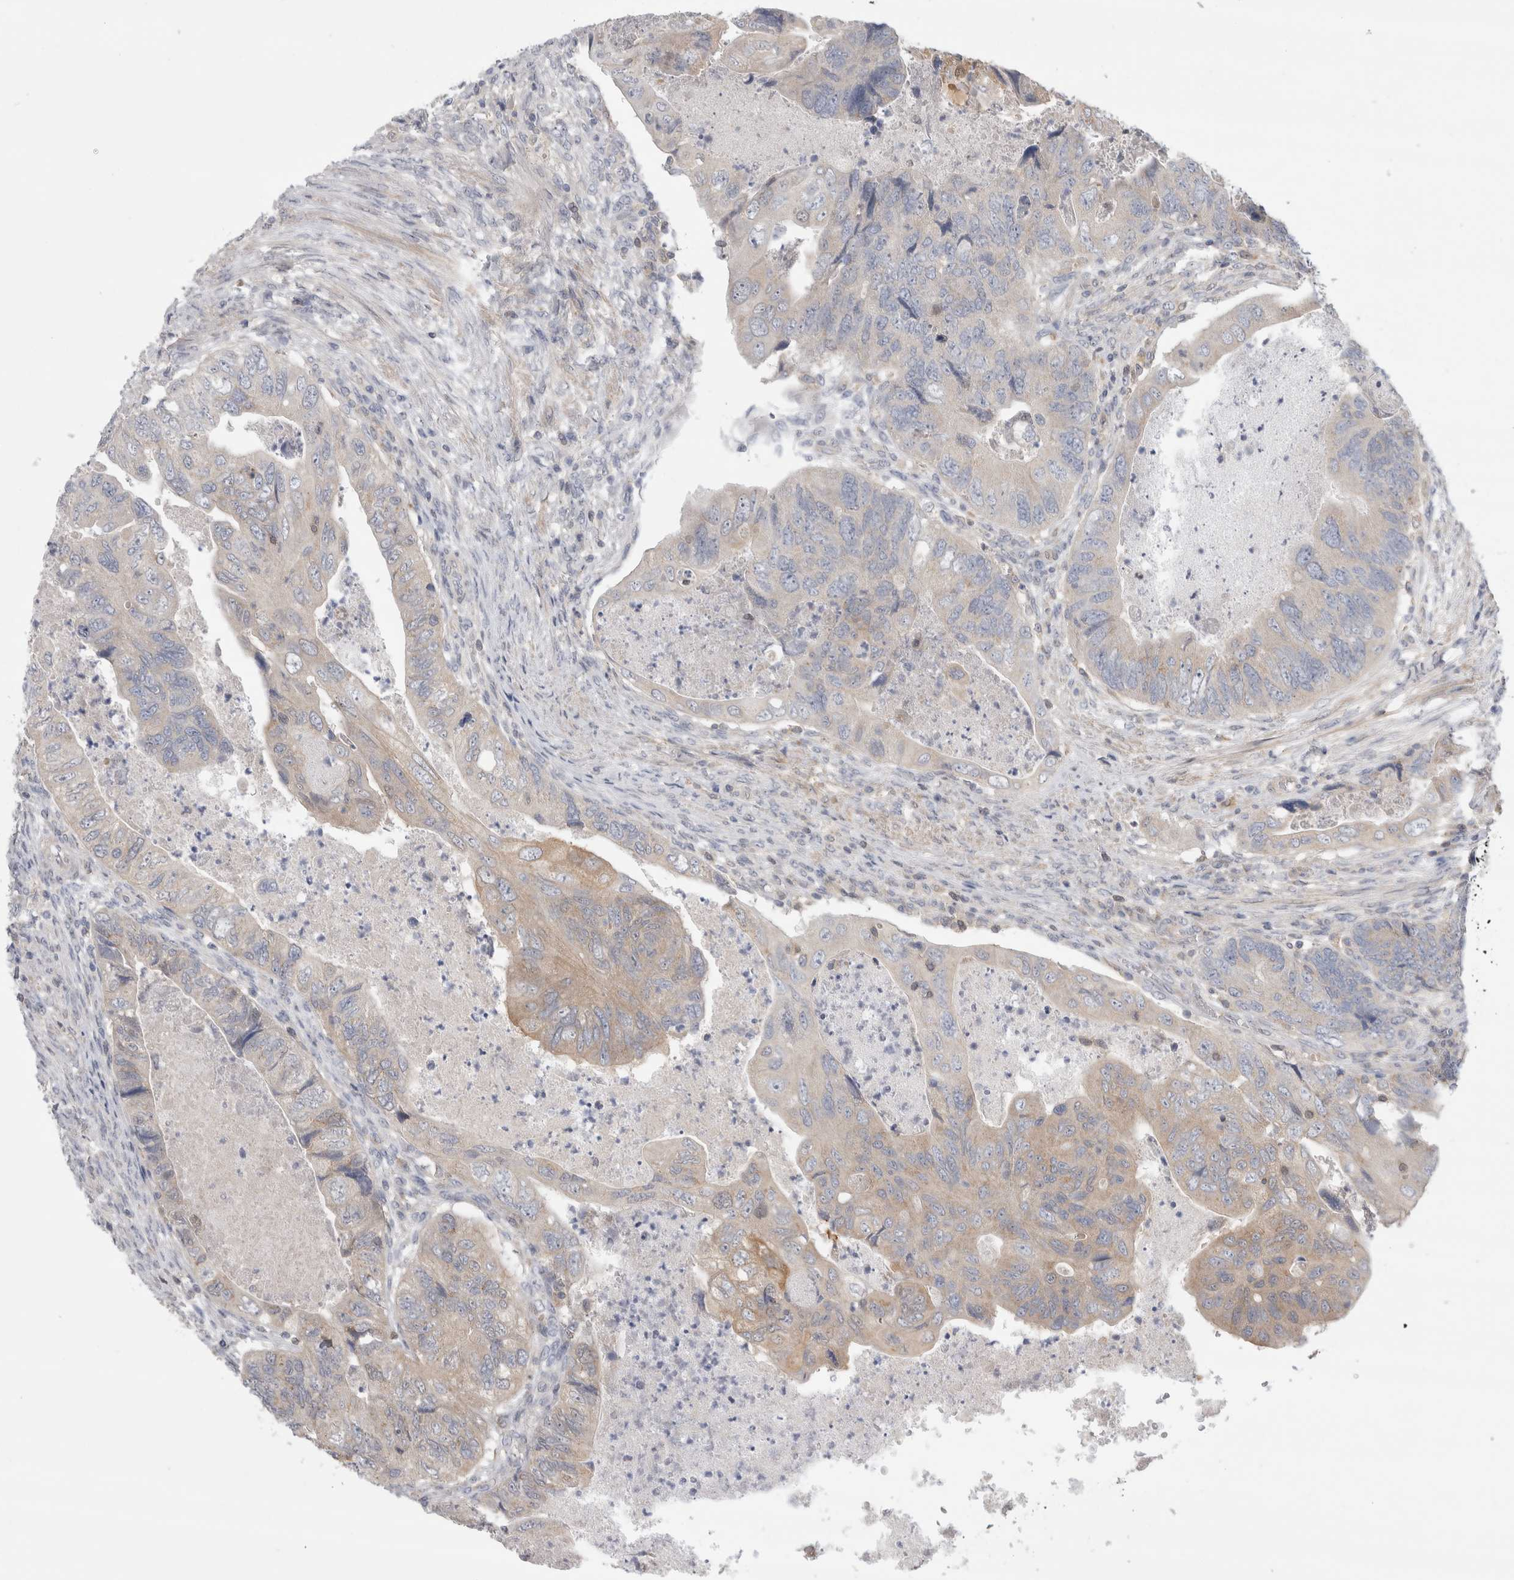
{"staining": {"intensity": "weak", "quantity": "<25%", "location": "cytoplasmic/membranous"}, "tissue": "colorectal cancer", "cell_type": "Tumor cells", "image_type": "cancer", "snomed": [{"axis": "morphology", "description": "Adenocarcinoma, NOS"}, {"axis": "topography", "description": "Rectum"}], "caption": "Tumor cells show no significant positivity in colorectal adenocarcinoma.", "gene": "SRD5A3", "patient": {"sex": "male", "age": 63}}